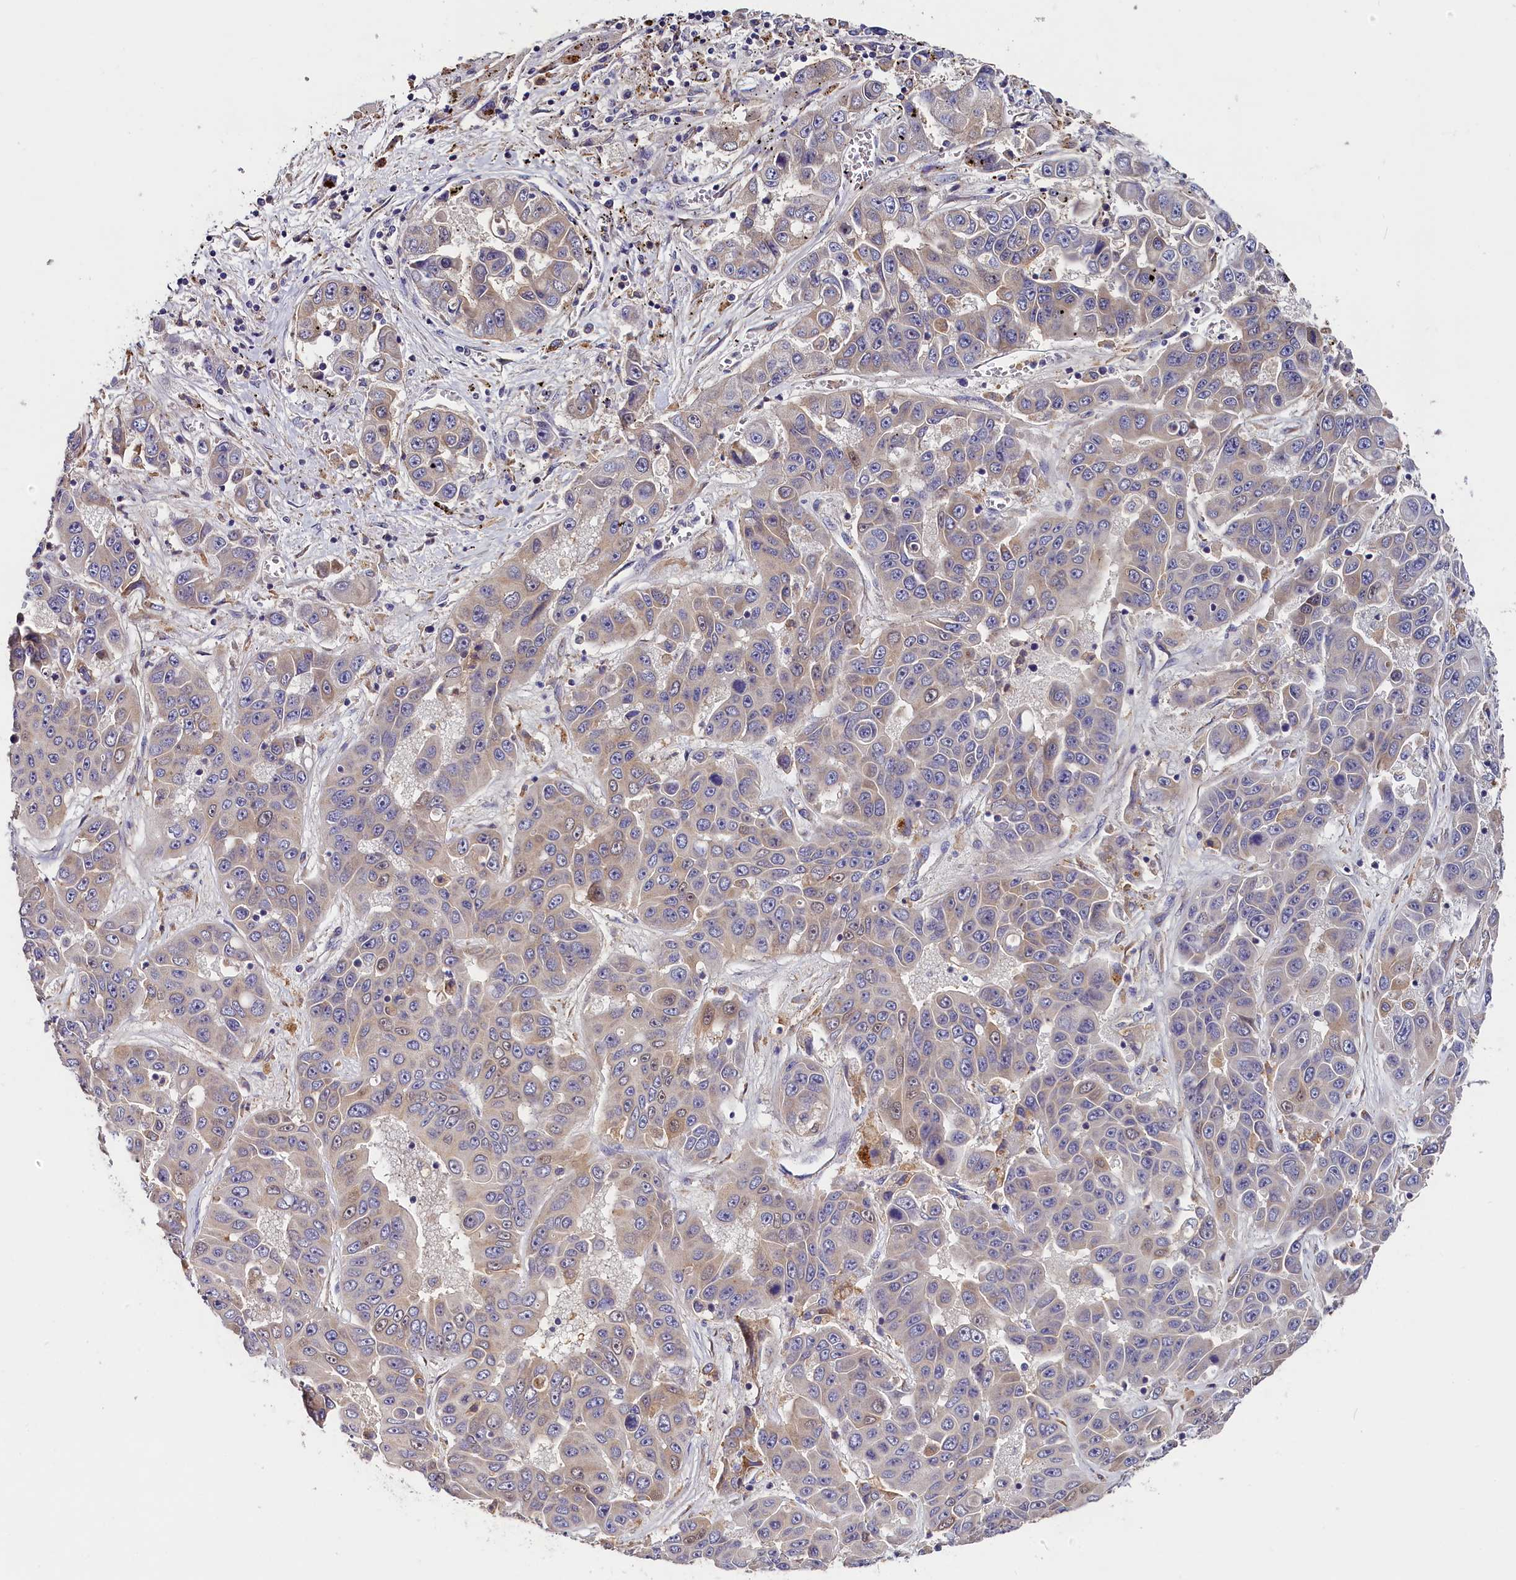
{"staining": {"intensity": "weak", "quantity": "<25%", "location": "cytoplasmic/membranous"}, "tissue": "liver cancer", "cell_type": "Tumor cells", "image_type": "cancer", "snomed": [{"axis": "morphology", "description": "Cholangiocarcinoma"}, {"axis": "topography", "description": "Liver"}], "caption": "DAB immunohistochemical staining of human liver cancer (cholangiocarcinoma) reveals no significant expression in tumor cells.", "gene": "ST7L", "patient": {"sex": "female", "age": 52}}